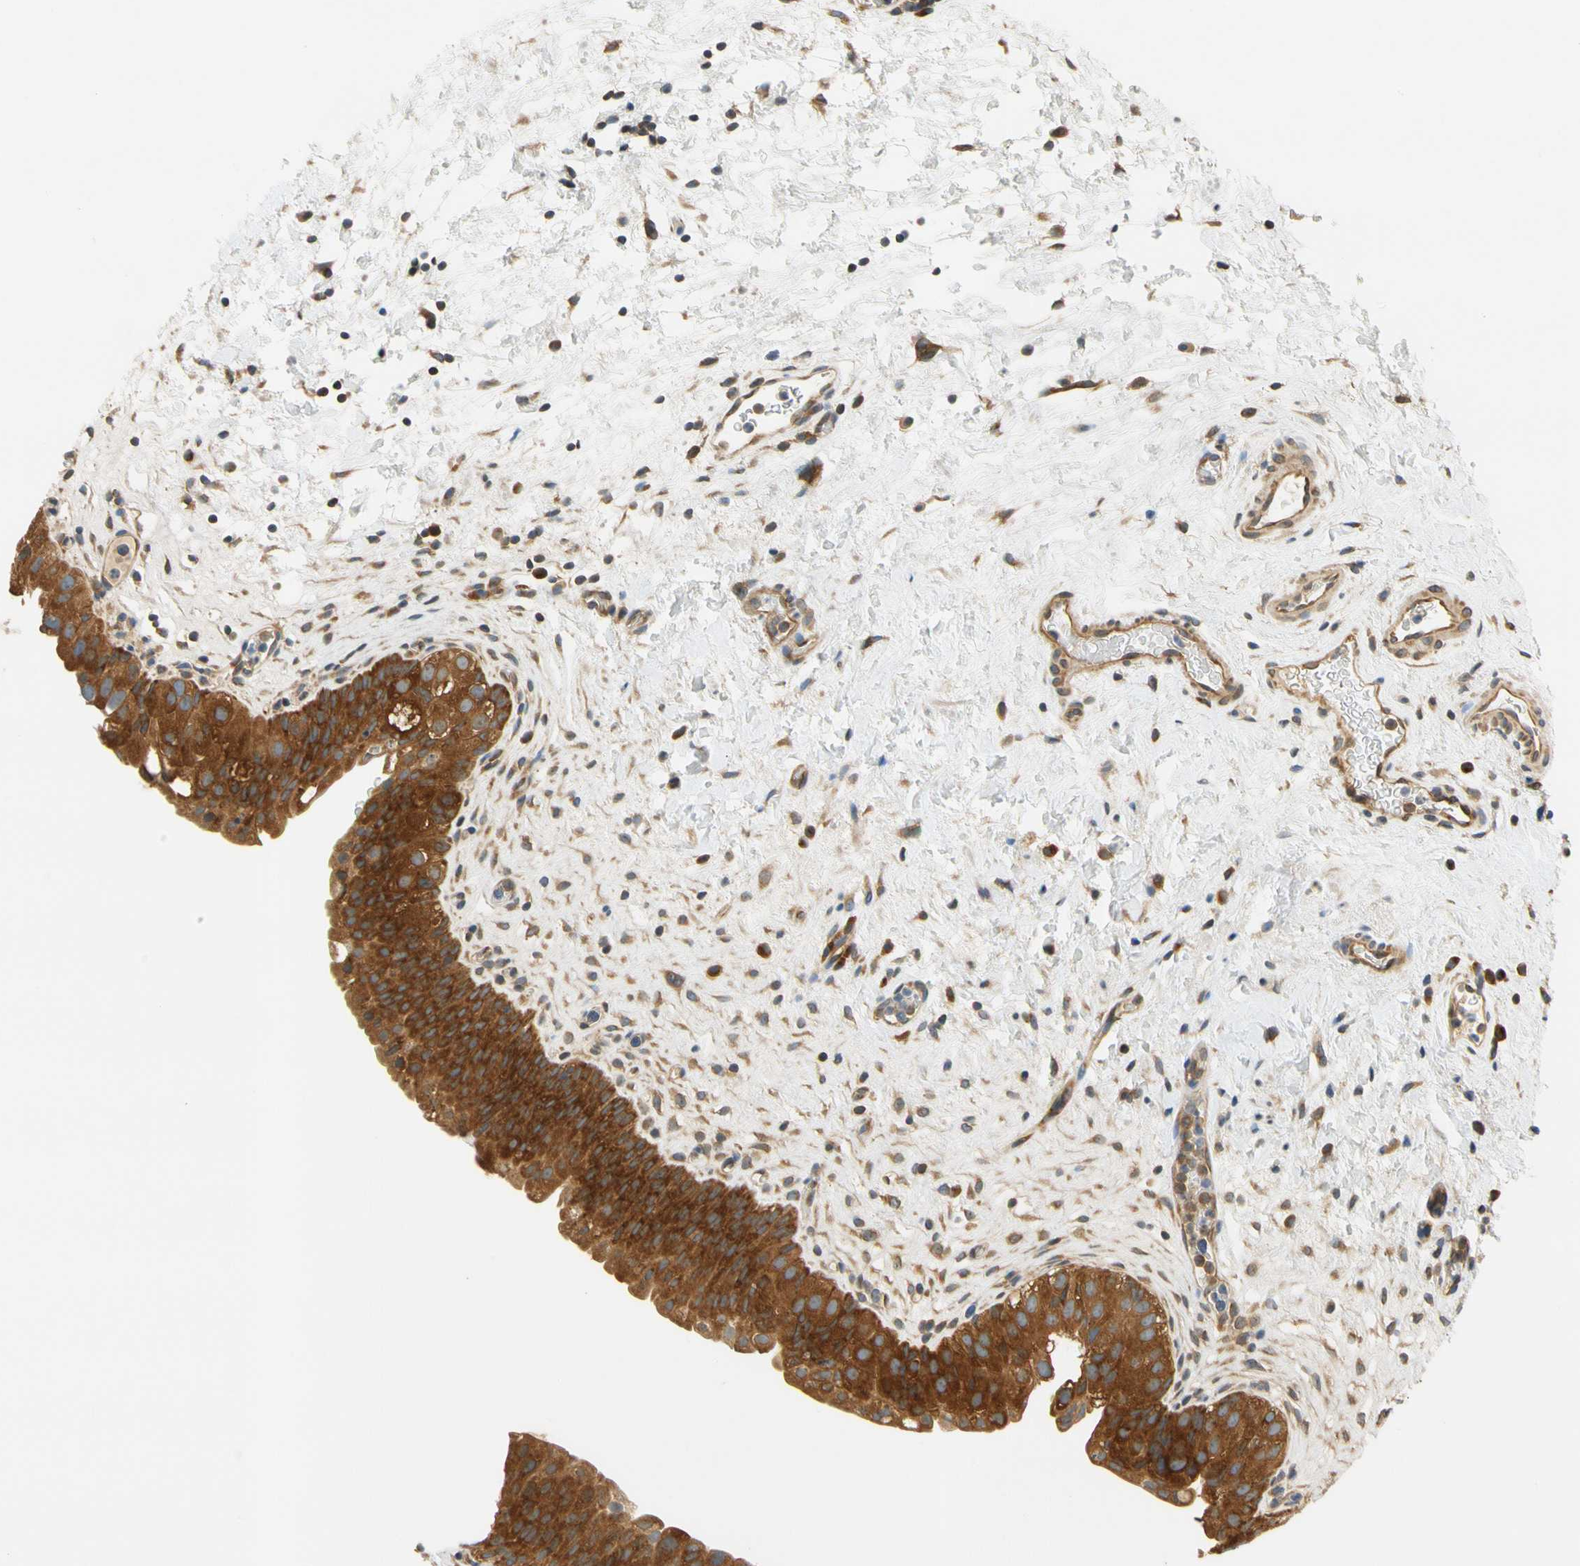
{"staining": {"intensity": "strong", "quantity": ">75%", "location": "cytoplasmic/membranous"}, "tissue": "urinary bladder", "cell_type": "Urothelial cells", "image_type": "normal", "snomed": [{"axis": "morphology", "description": "Normal tissue, NOS"}, {"axis": "topography", "description": "Urinary bladder"}], "caption": "Urothelial cells reveal high levels of strong cytoplasmic/membranous expression in about >75% of cells in normal human urinary bladder. (Stains: DAB (3,3'-diaminobenzidine) in brown, nuclei in blue, Microscopy: brightfield microscopy at high magnification).", "gene": "LRRC47", "patient": {"sex": "female", "age": 64}}